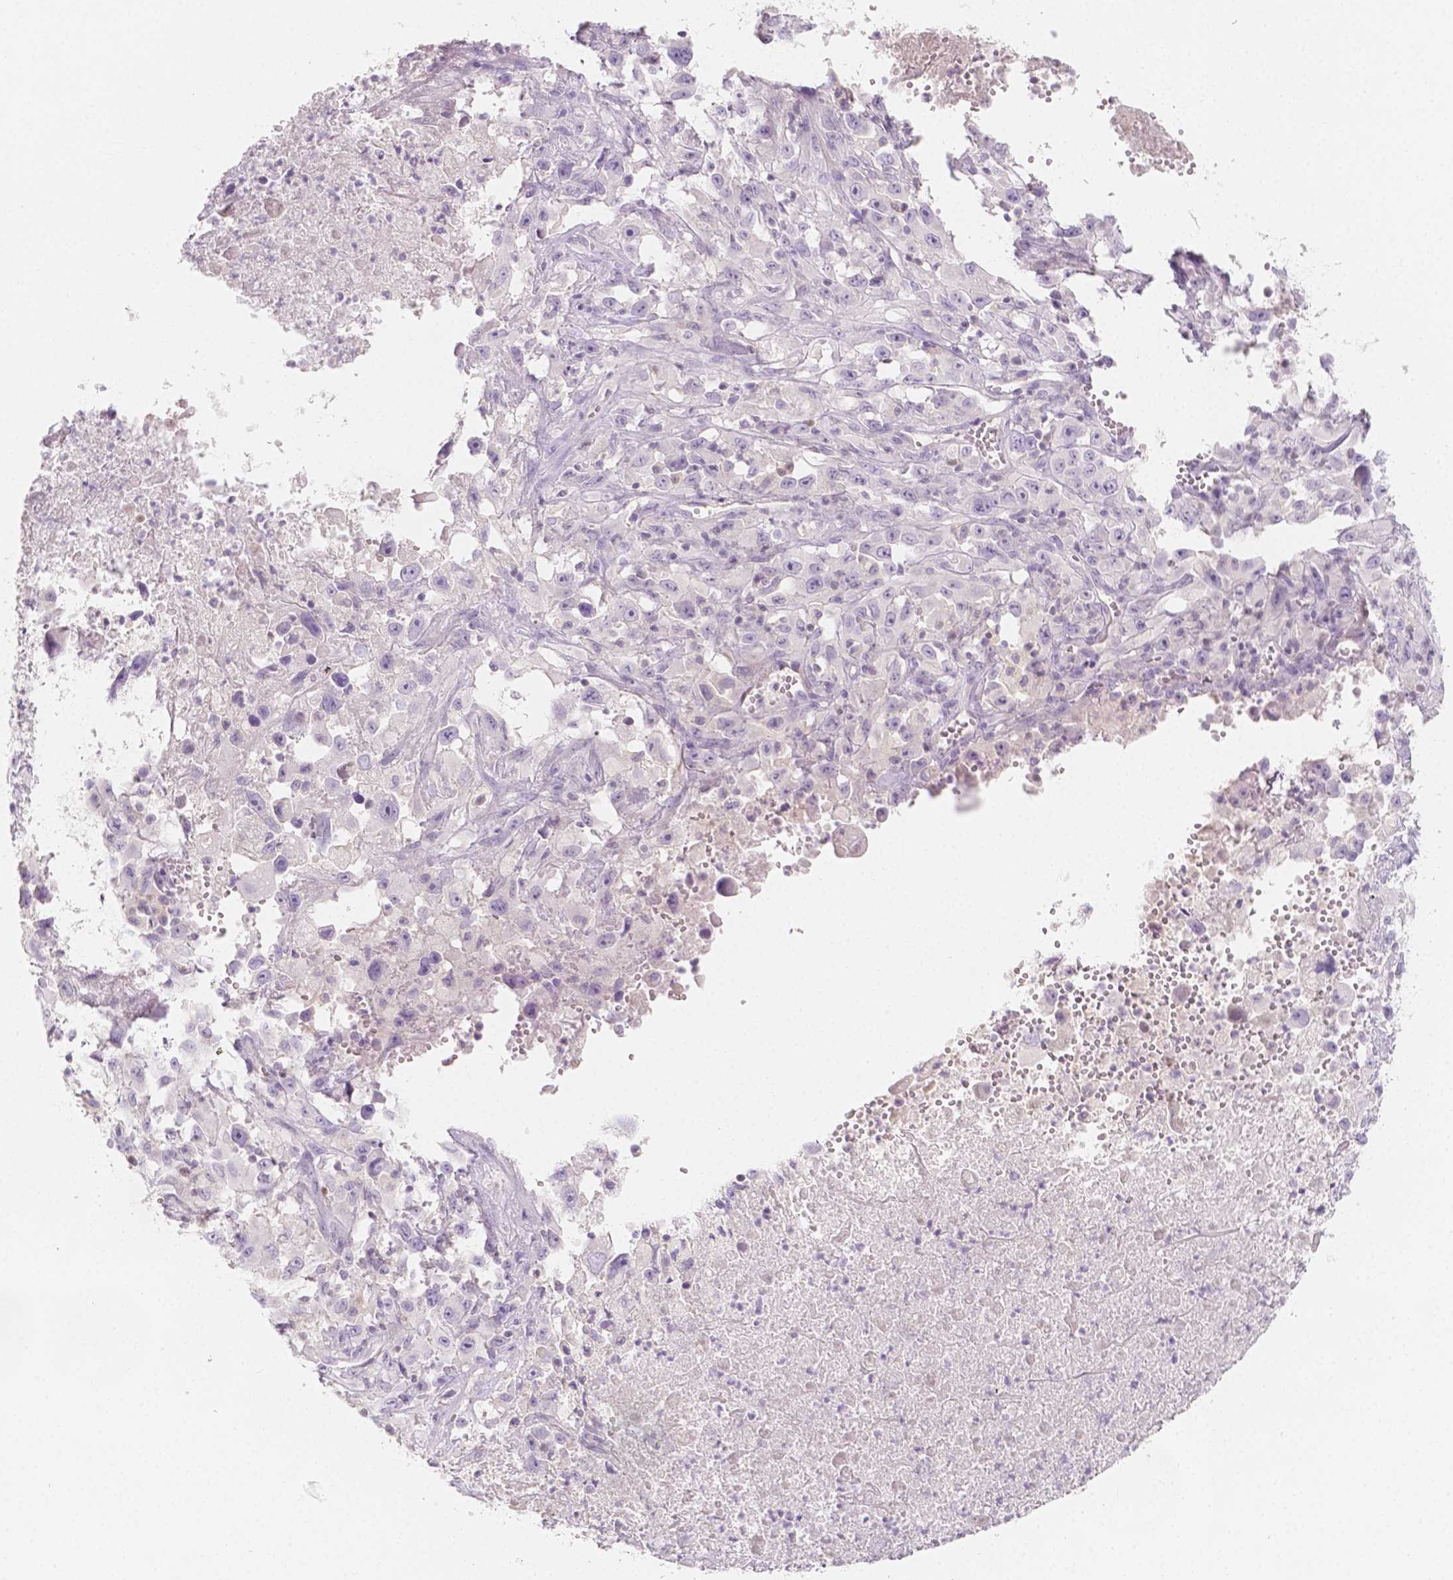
{"staining": {"intensity": "negative", "quantity": "none", "location": "none"}, "tissue": "melanoma", "cell_type": "Tumor cells", "image_type": "cancer", "snomed": [{"axis": "morphology", "description": "Malignant melanoma, Metastatic site"}, {"axis": "topography", "description": "Soft tissue"}], "caption": "Protein analysis of melanoma demonstrates no significant expression in tumor cells.", "gene": "BATF", "patient": {"sex": "male", "age": 50}}